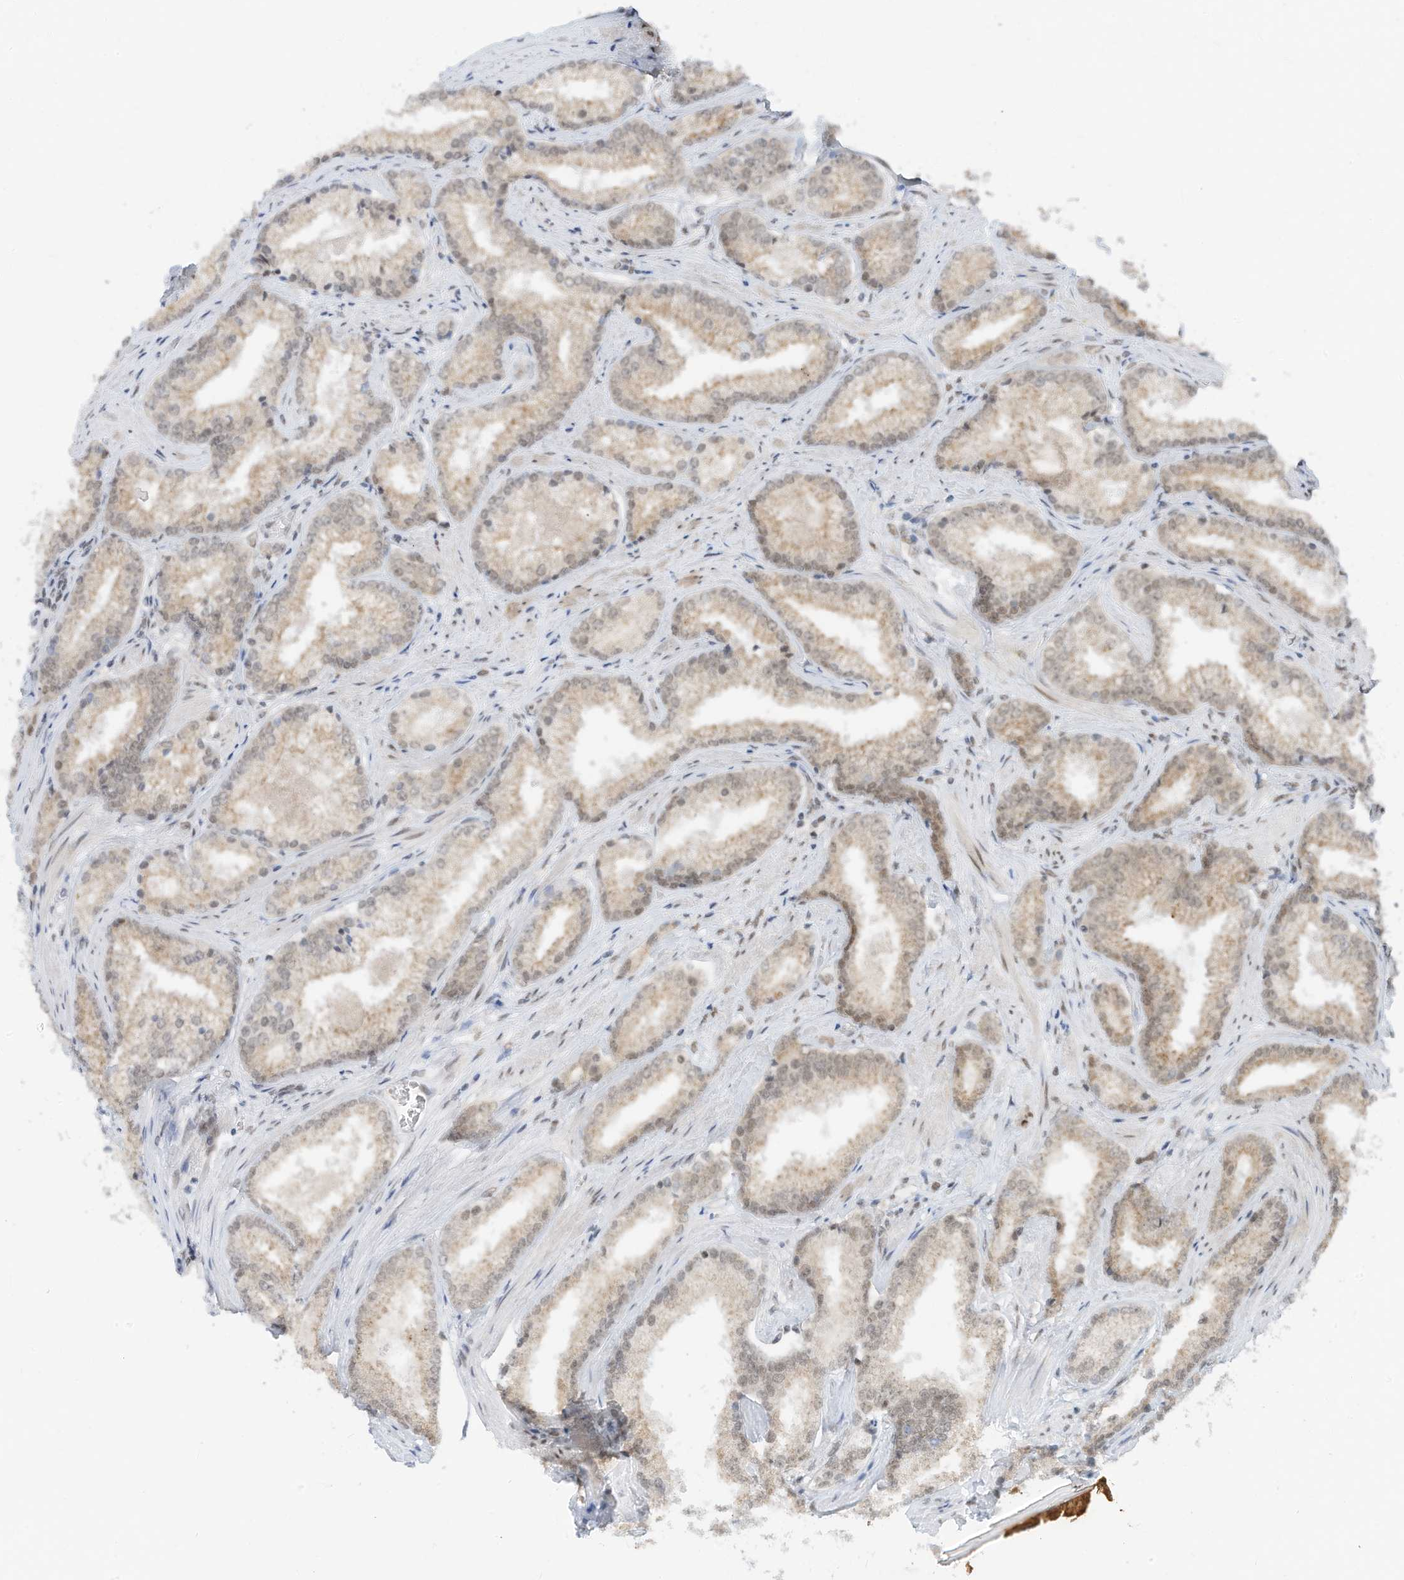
{"staining": {"intensity": "moderate", "quantity": "<25%", "location": "cytoplasmic/membranous"}, "tissue": "prostate cancer", "cell_type": "Tumor cells", "image_type": "cancer", "snomed": [{"axis": "morphology", "description": "Adenocarcinoma, High grade"}, {"axis": "topography", "description": "Prostate"}], "caption": "This is a micrograph of immunohistochemistry staining of prostate adenocarcinoma (high-grade), which shows moderate expression in the cytoplasmic/membranous of tumor cells.", "gene": "AURKAIP1", "patient": {"sex": "male", "age": 66}}